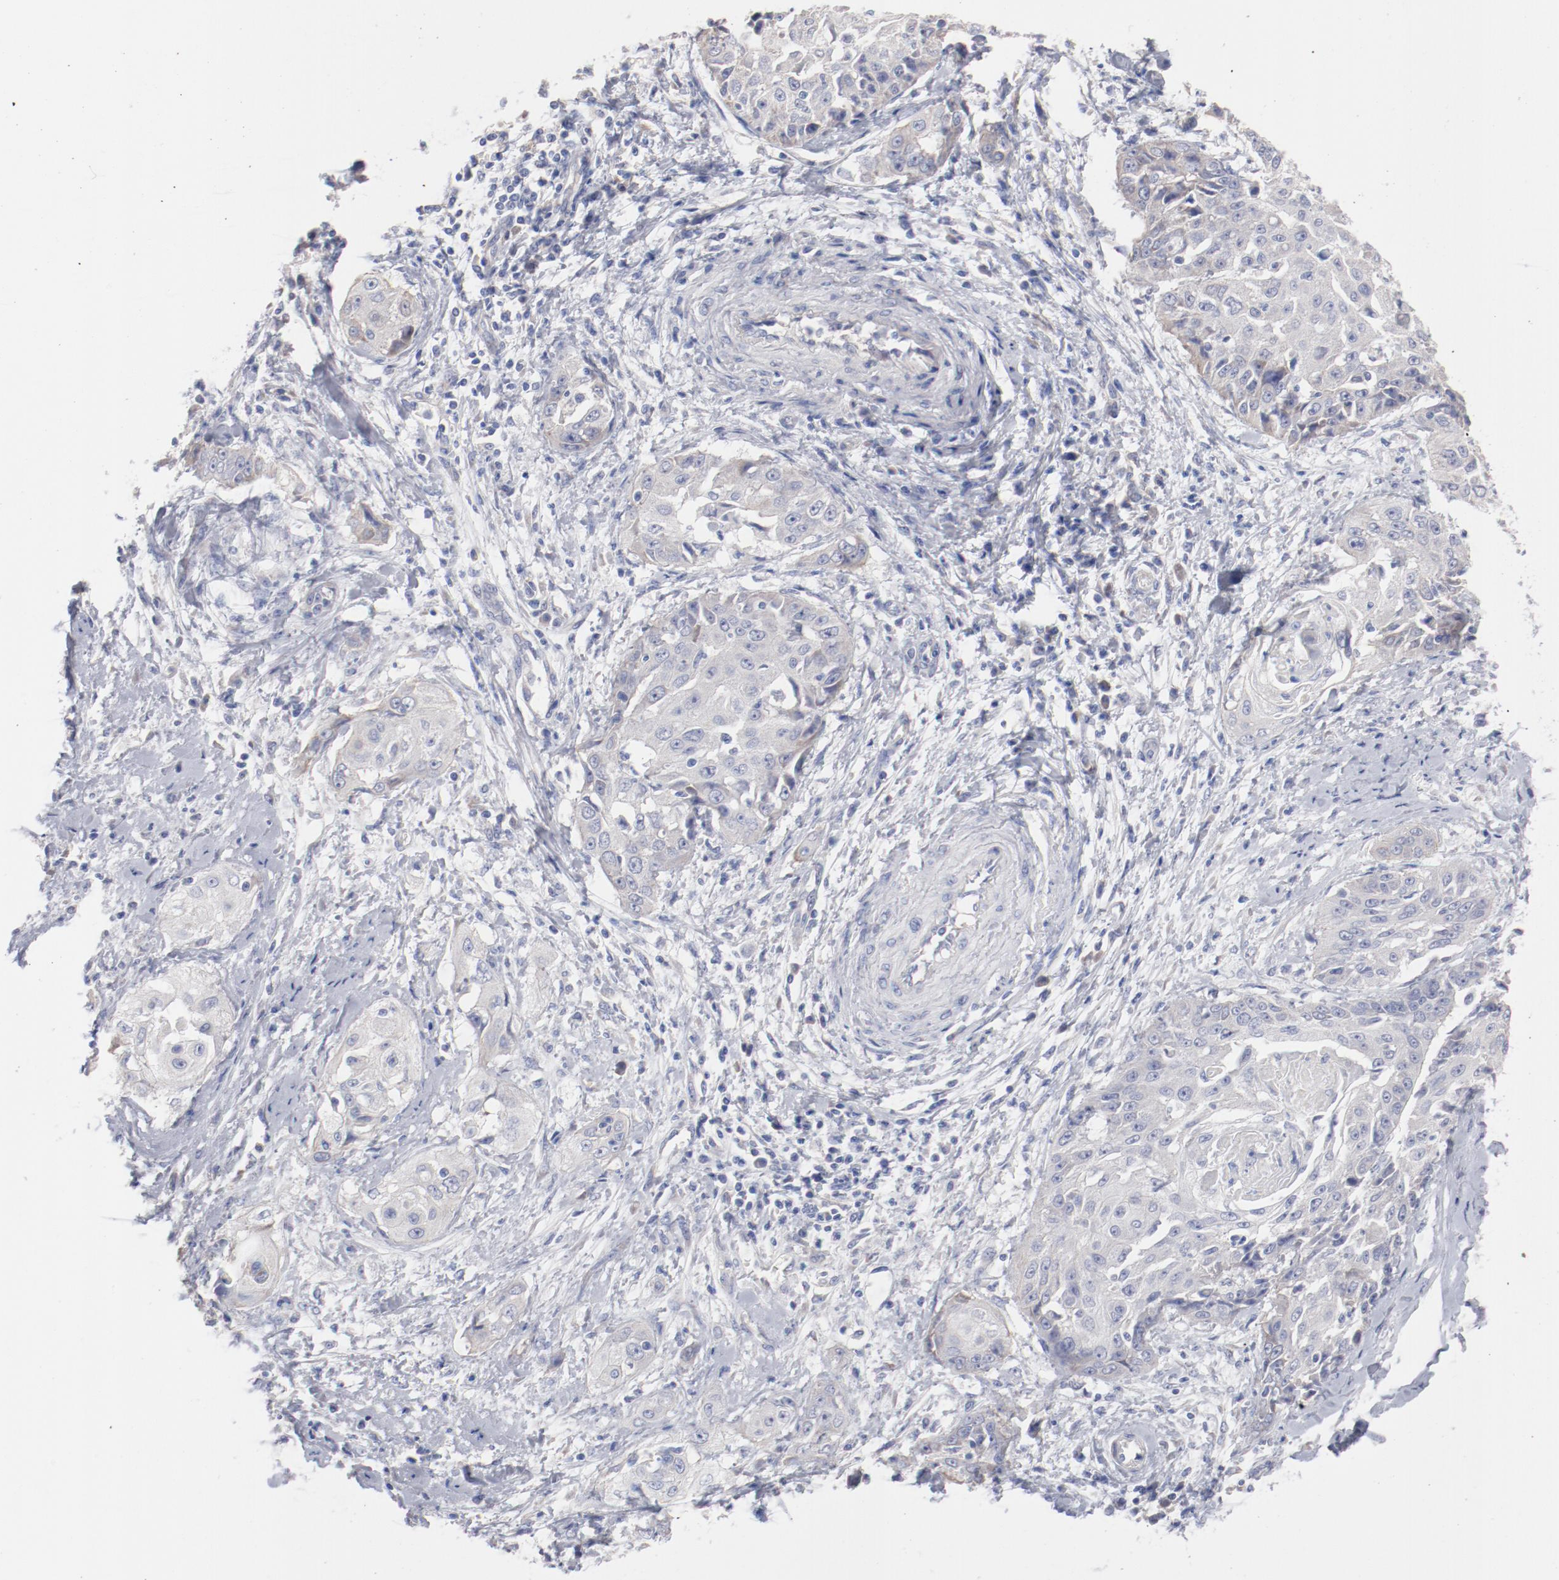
{"staining": {"intensity": "weak", "quantity": "<25%", "location": "cytoplasmic/membranous"}, "tissue": "cervical cancer", "cell_type": "Tumor cells", "image_type": "cancer", "snomed": [{"axis": "morphology", "description": "Squamous cell carcinoma, NOS"}, {"axis": "topography", "description": "Cervix"}], "caption": "High power microscopy image of an immunohistochemistry micrograph of cervical squamous cell carcinoma, revealing no significant positivity in tumor cells.", "gene": "CPE", "patient": {"sex": "female", "age": 64}}